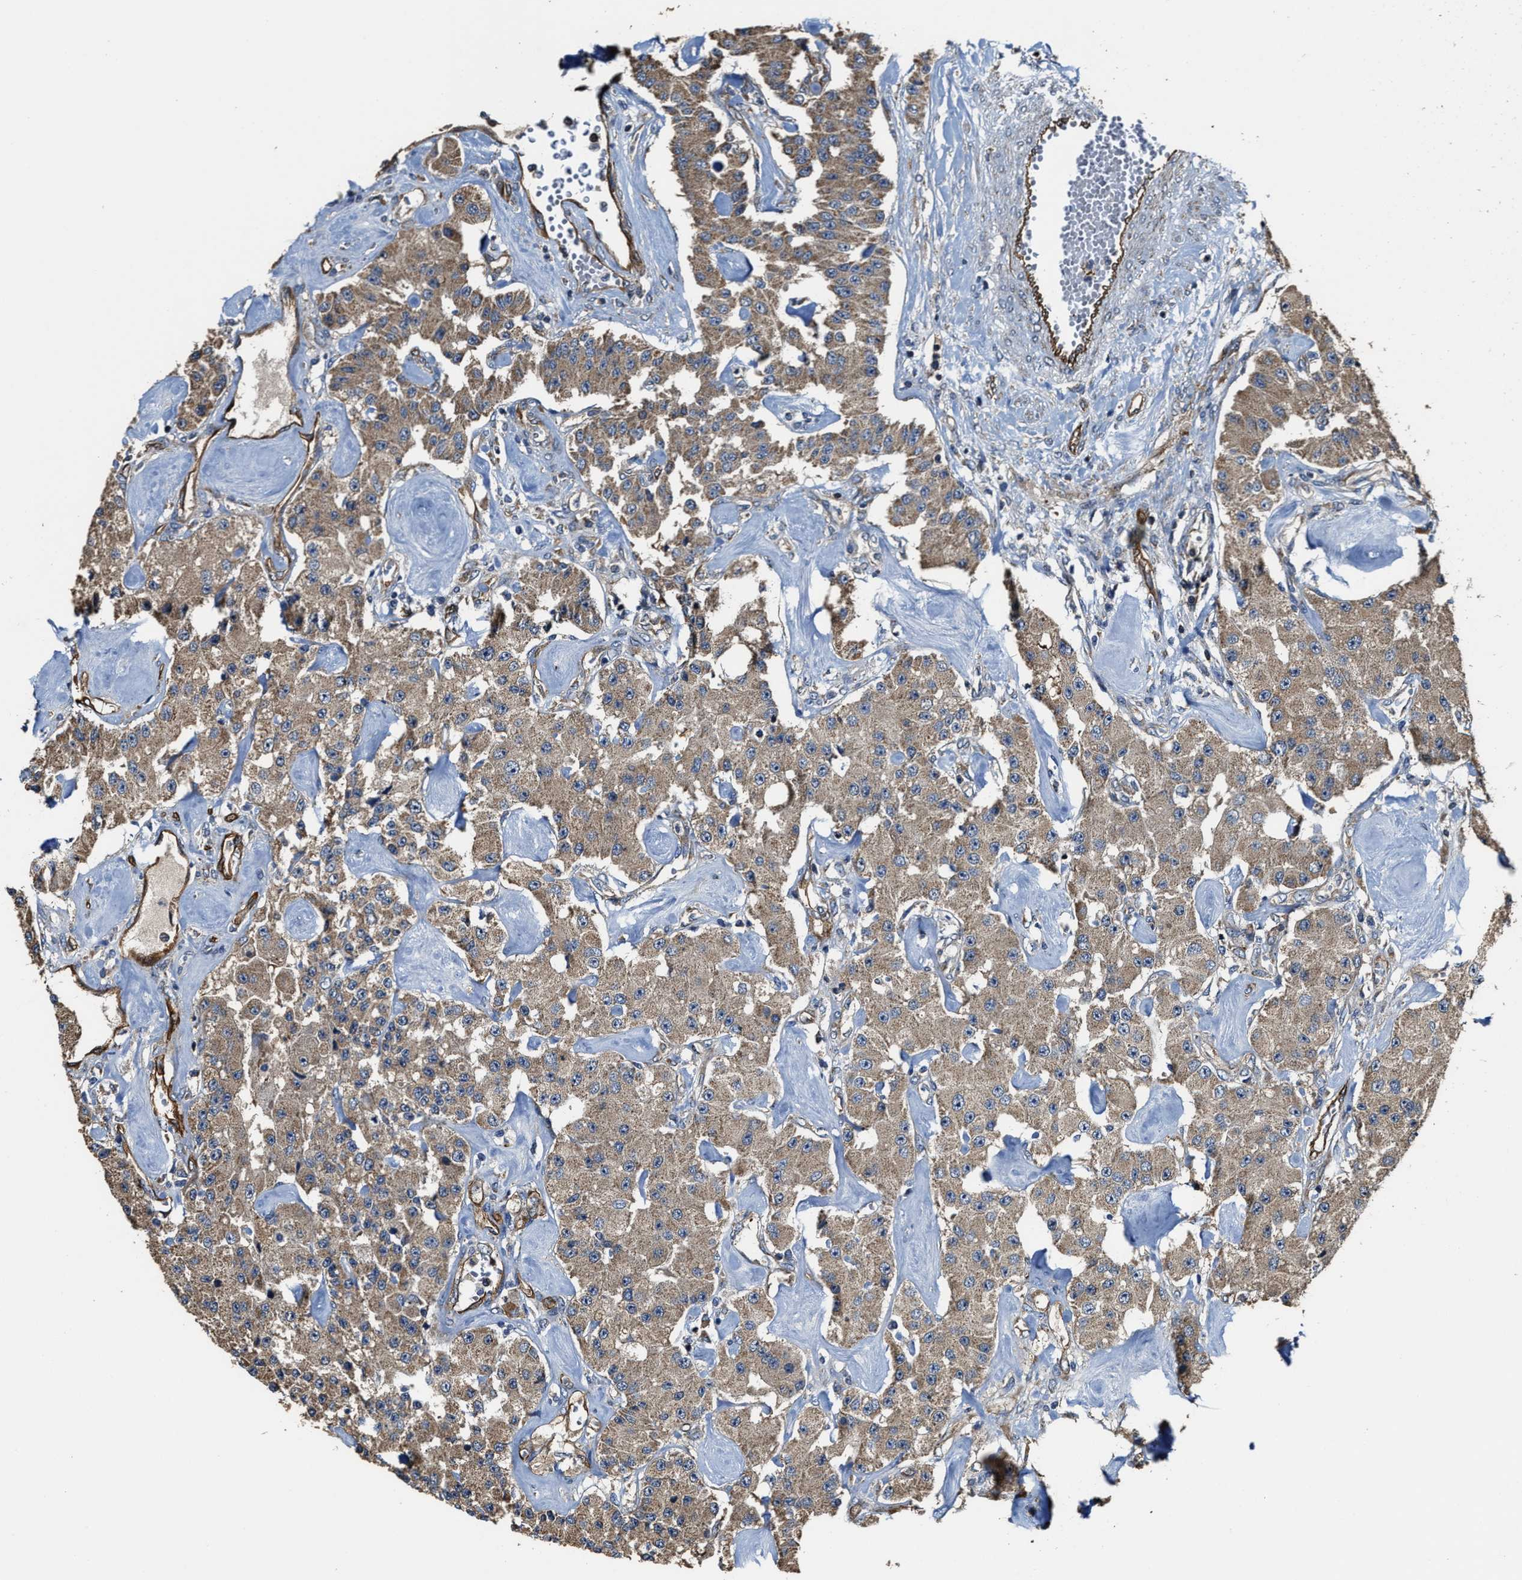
{"staining": {"intensity": "moderate", "quantity": ">75%", "location": "cytoplasmic/membranous"}, "tissue": "carcinoid", "cell_type": "Tumor cells", "image_type": "cancer", "snomed": [{"axis": "morphology", "description": "Carcinoid, malignant, NOS"}, {"axis": "topography", "description": "Pancreas"}], "caption": "A brown stain shows moderate cytoplasmic/membranous positivity of a protein in carcinoid tumor cells. (Stains: DAB in brown, nuclei in blue, Microscopy: brightfield microscopy at high magnification).", "gene": "GFRA3", "patient": {"sex": "male", "age": 41}}